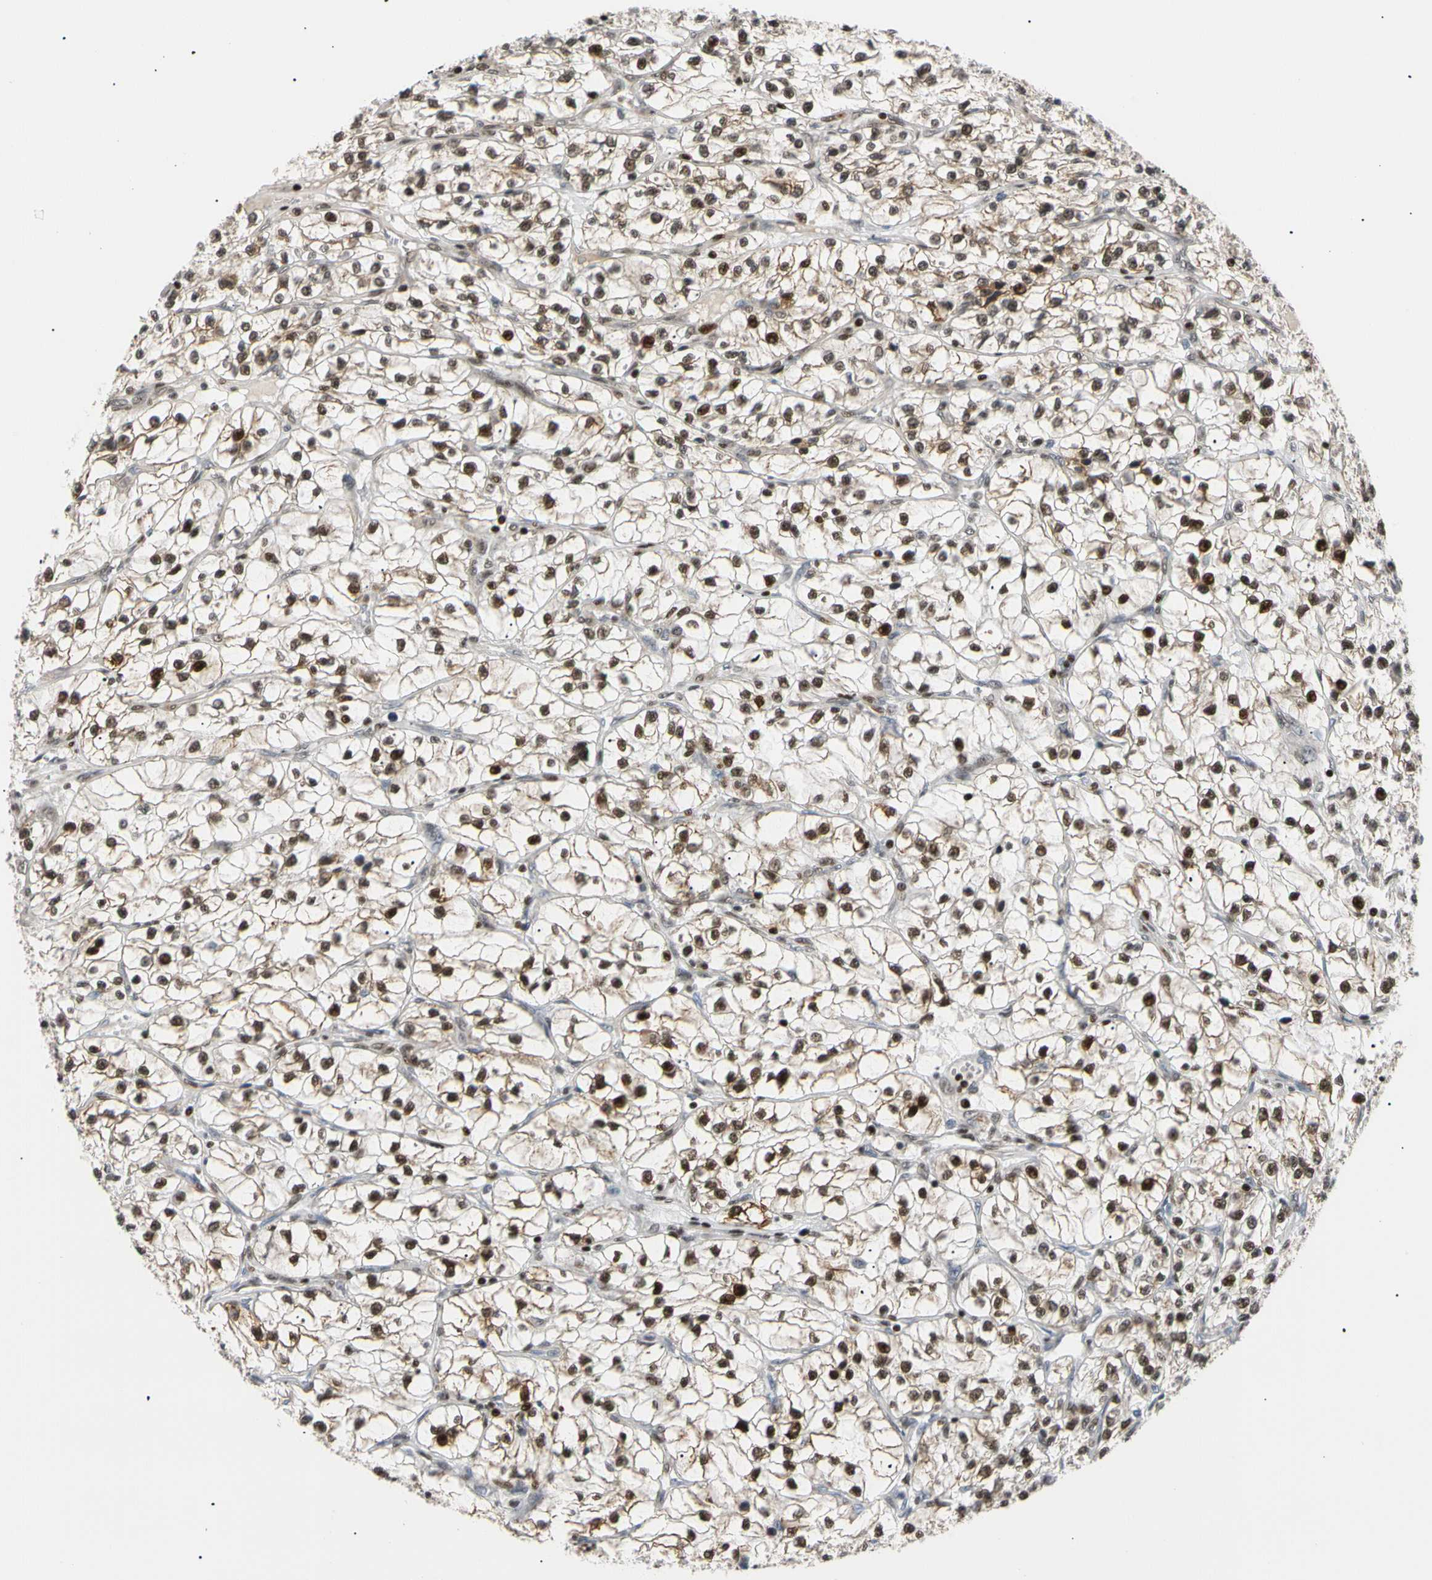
{"staining": {"intensity": "moderate", "quantity": "25%-75%", "location": "nuclear"}, "tissue": "renal cancer", "cell_type": "Tumor cells", "image_type": "cancer", "snomed": [{"axis": "morphology", "description": "Adenocarcinoma, NOS"}, {"axis": "topography", "description": "Kidney"}], "caption": "Human adenocarcinoma (renal) stained with a protein marker reveals moderate staining in tumor cells.", "gene": "E2F1", "patient": {"sex": "female", "age": 57}}